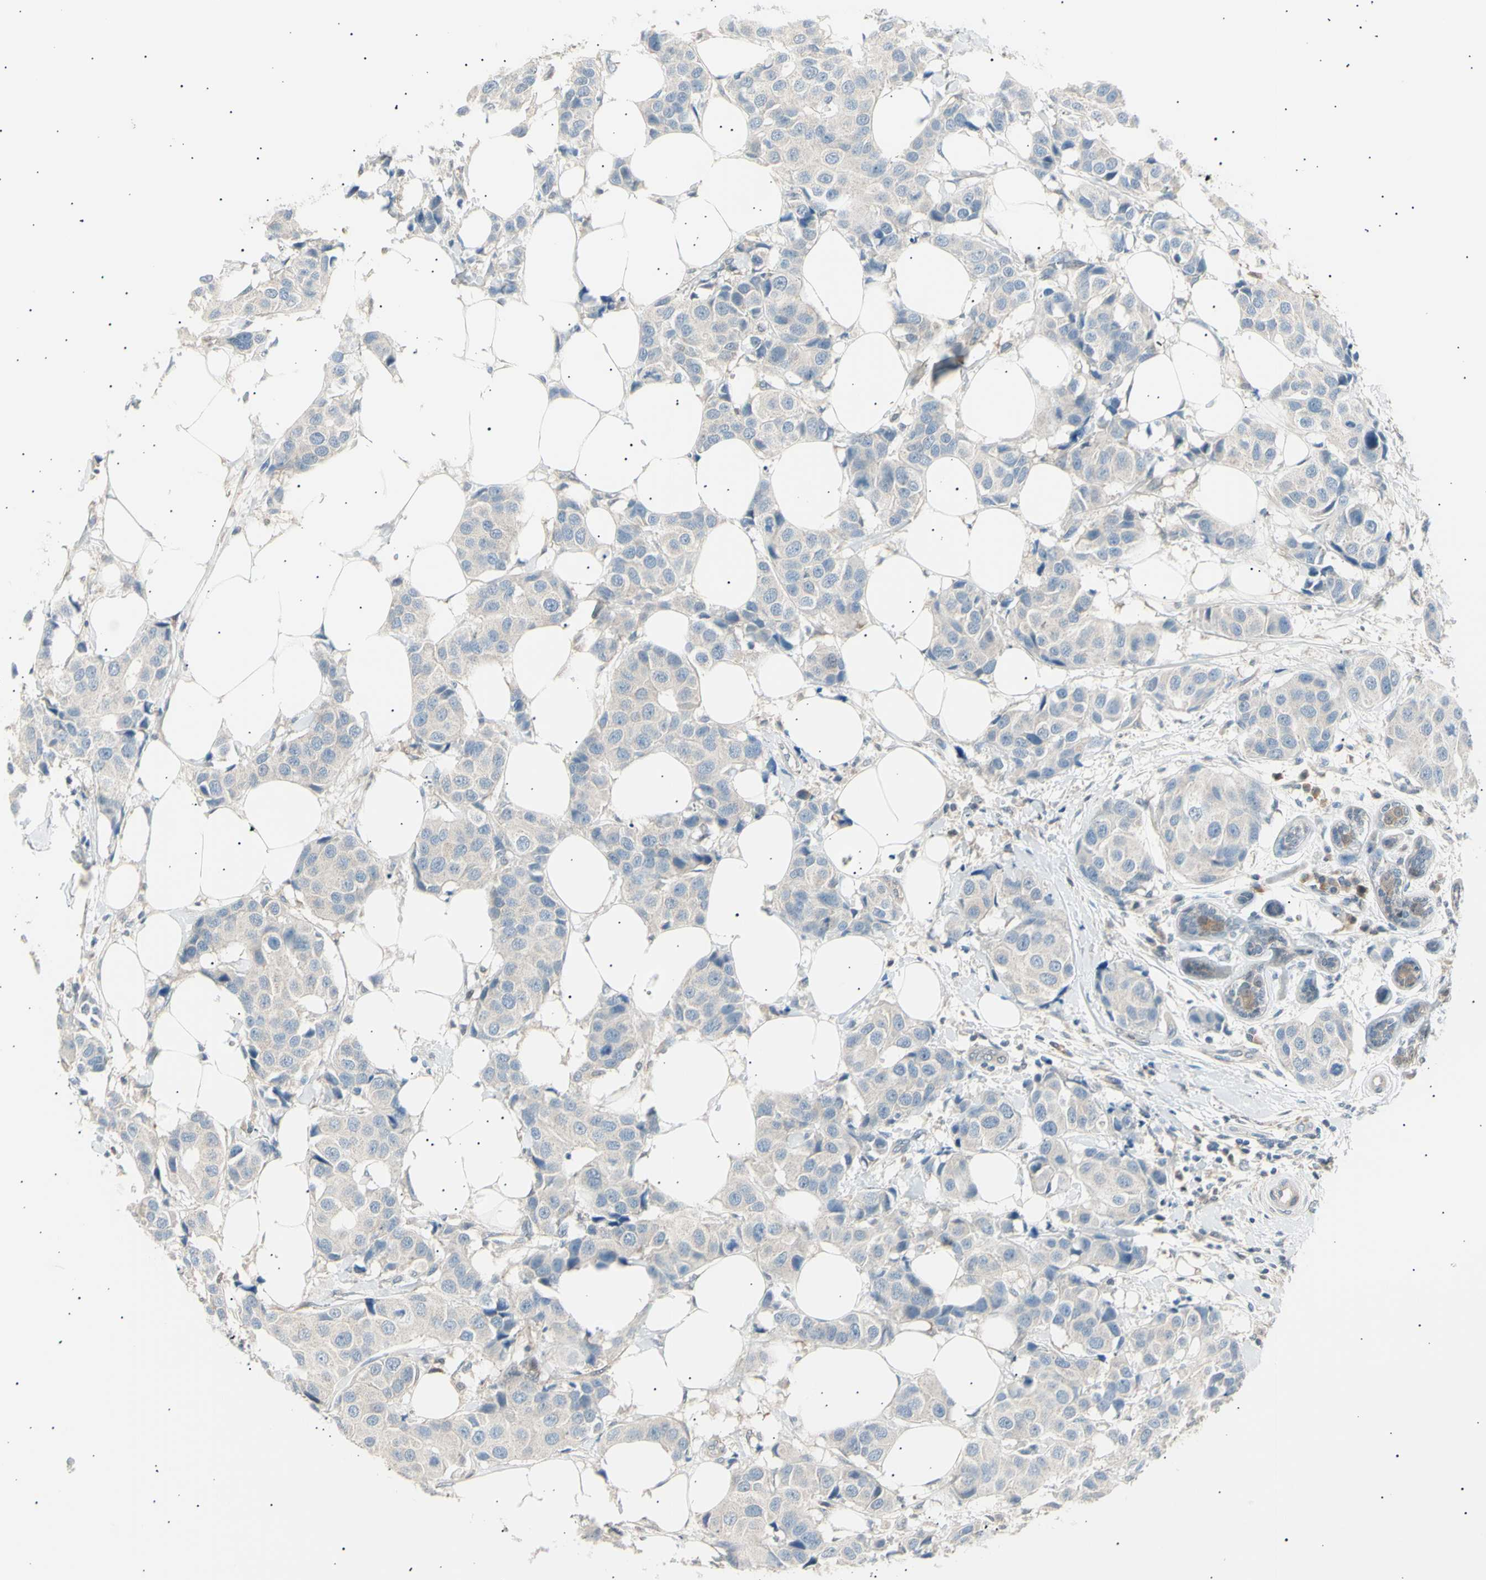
{"staining": {"intensity": "negative", "quantity": "none", "location": "none"}, "tissue": "breast cancer", "cell_type": "Tumor cells", "image_type": "cancer", "snomed": [{"axis": "morphology", "description": "Normal tissue, NOS"}, {"axis": "morphology", "description": "Duct carcinoma"}, {"axis": "topography", "description": "Breast"}], "caption": "A histopathology image of human breast intraductal carcinoma is negative for staining in tumor cells. The staining is performed using DAB (3,3'-diaminobenzidine) brown chromogen with nuclei counter-stained in using hematoxylin.", "gene": "LHPP", "patient": {"sex": "female", "age": 39}}